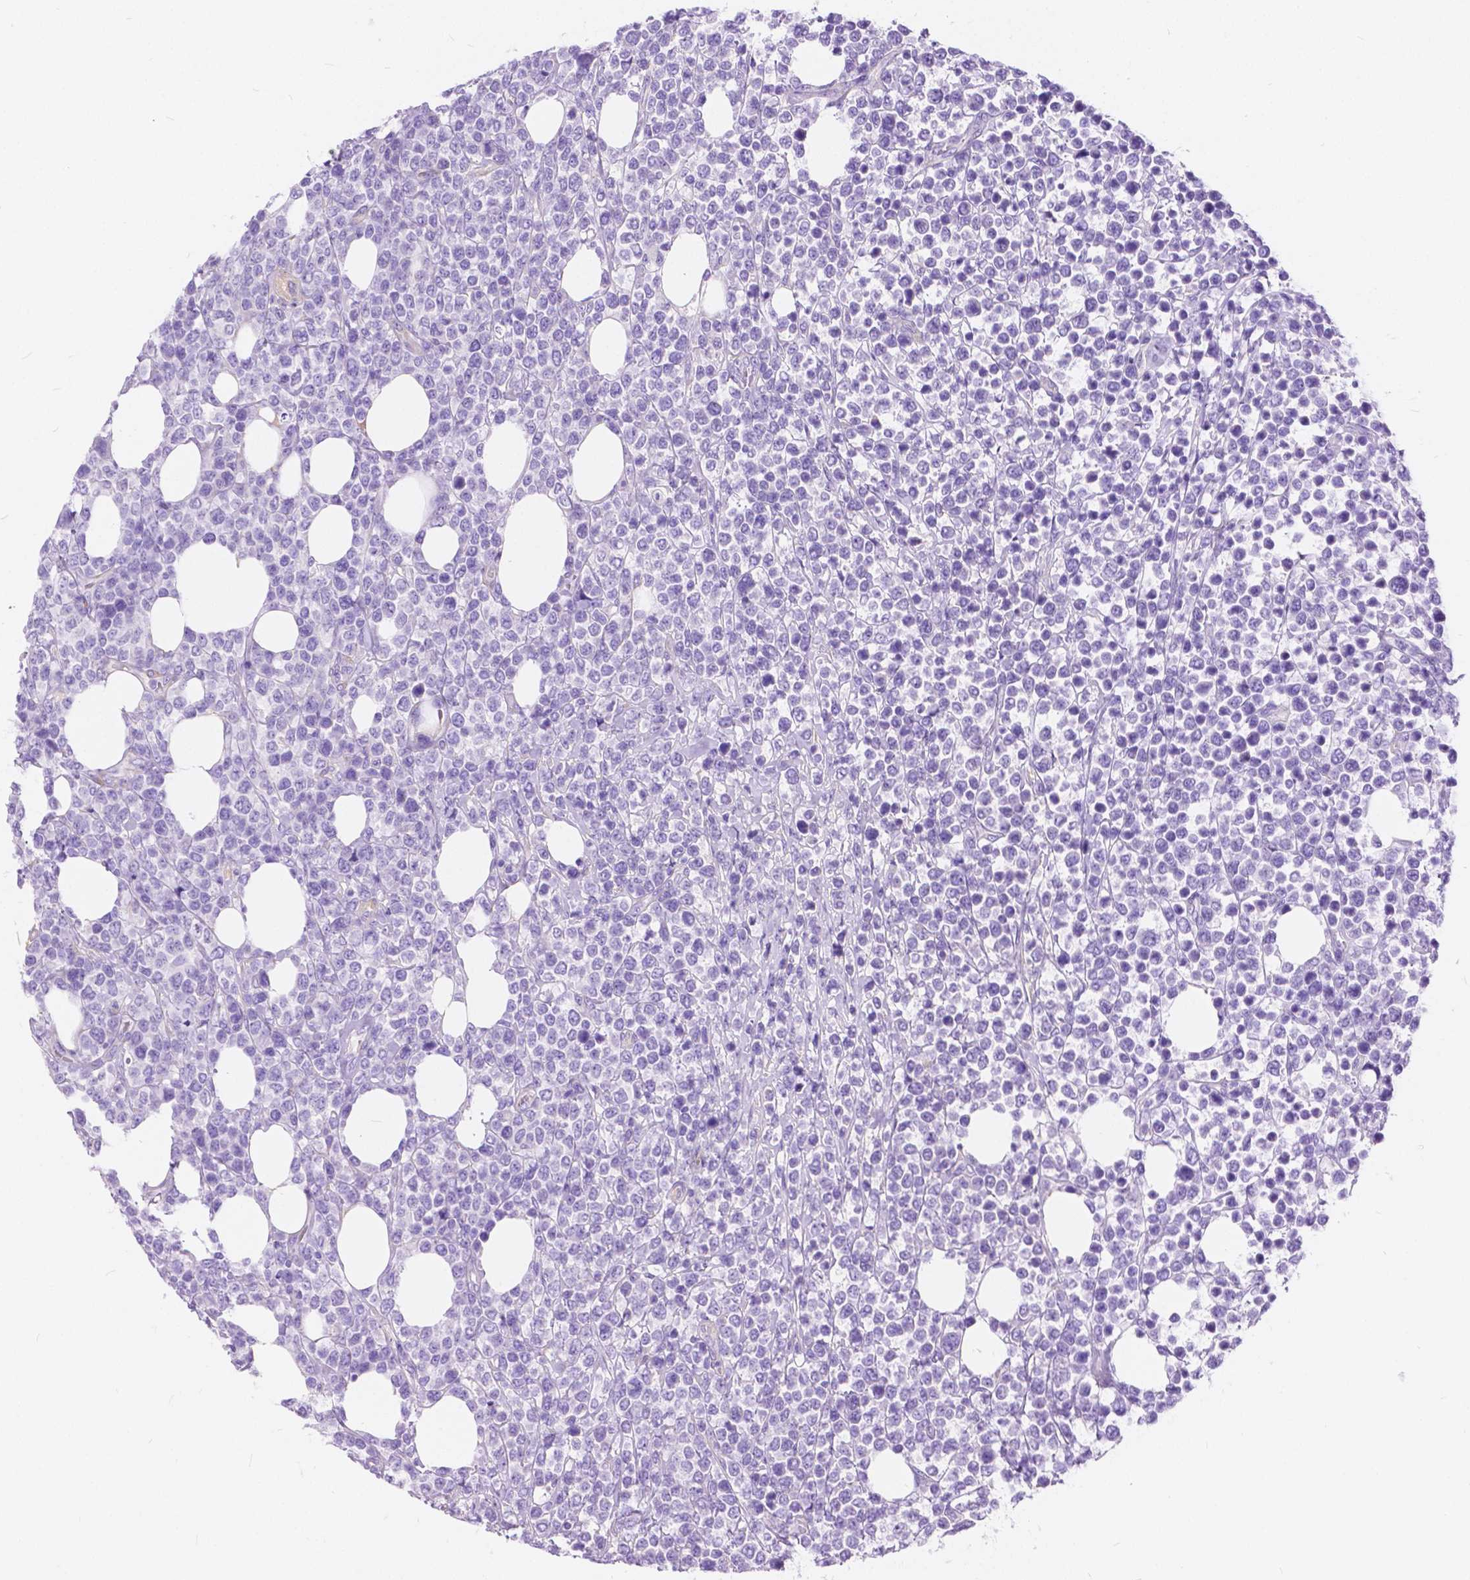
{"staining": {"intensity": "negative", "quantity": "none", "location": "none"}, "tissue": "lymphoma", "cell_type": "Tumor cells", "image_type": "cancer", "snomed": [{"axis": "morphology", "description": "Malignant lymphoma, non-Hodgkin's type, High grade"}, {"axis": "topography", "description": "Soft tissue"}], "caption": "This micrograph is of high-grade malignant lymphoma, non-Hodgkin's type stained with IHC to label a protein in brown with the nuclei are counter-stained blue. There is no positivity in tumor cells. The staining was performed using DAB to visualize the protein expression in brown, while the nuclei were stained in blue with hematoxylin (Magnification: 20x).", "gene": "CHRM1", "patient": {"sex": "female", "age": 56}}